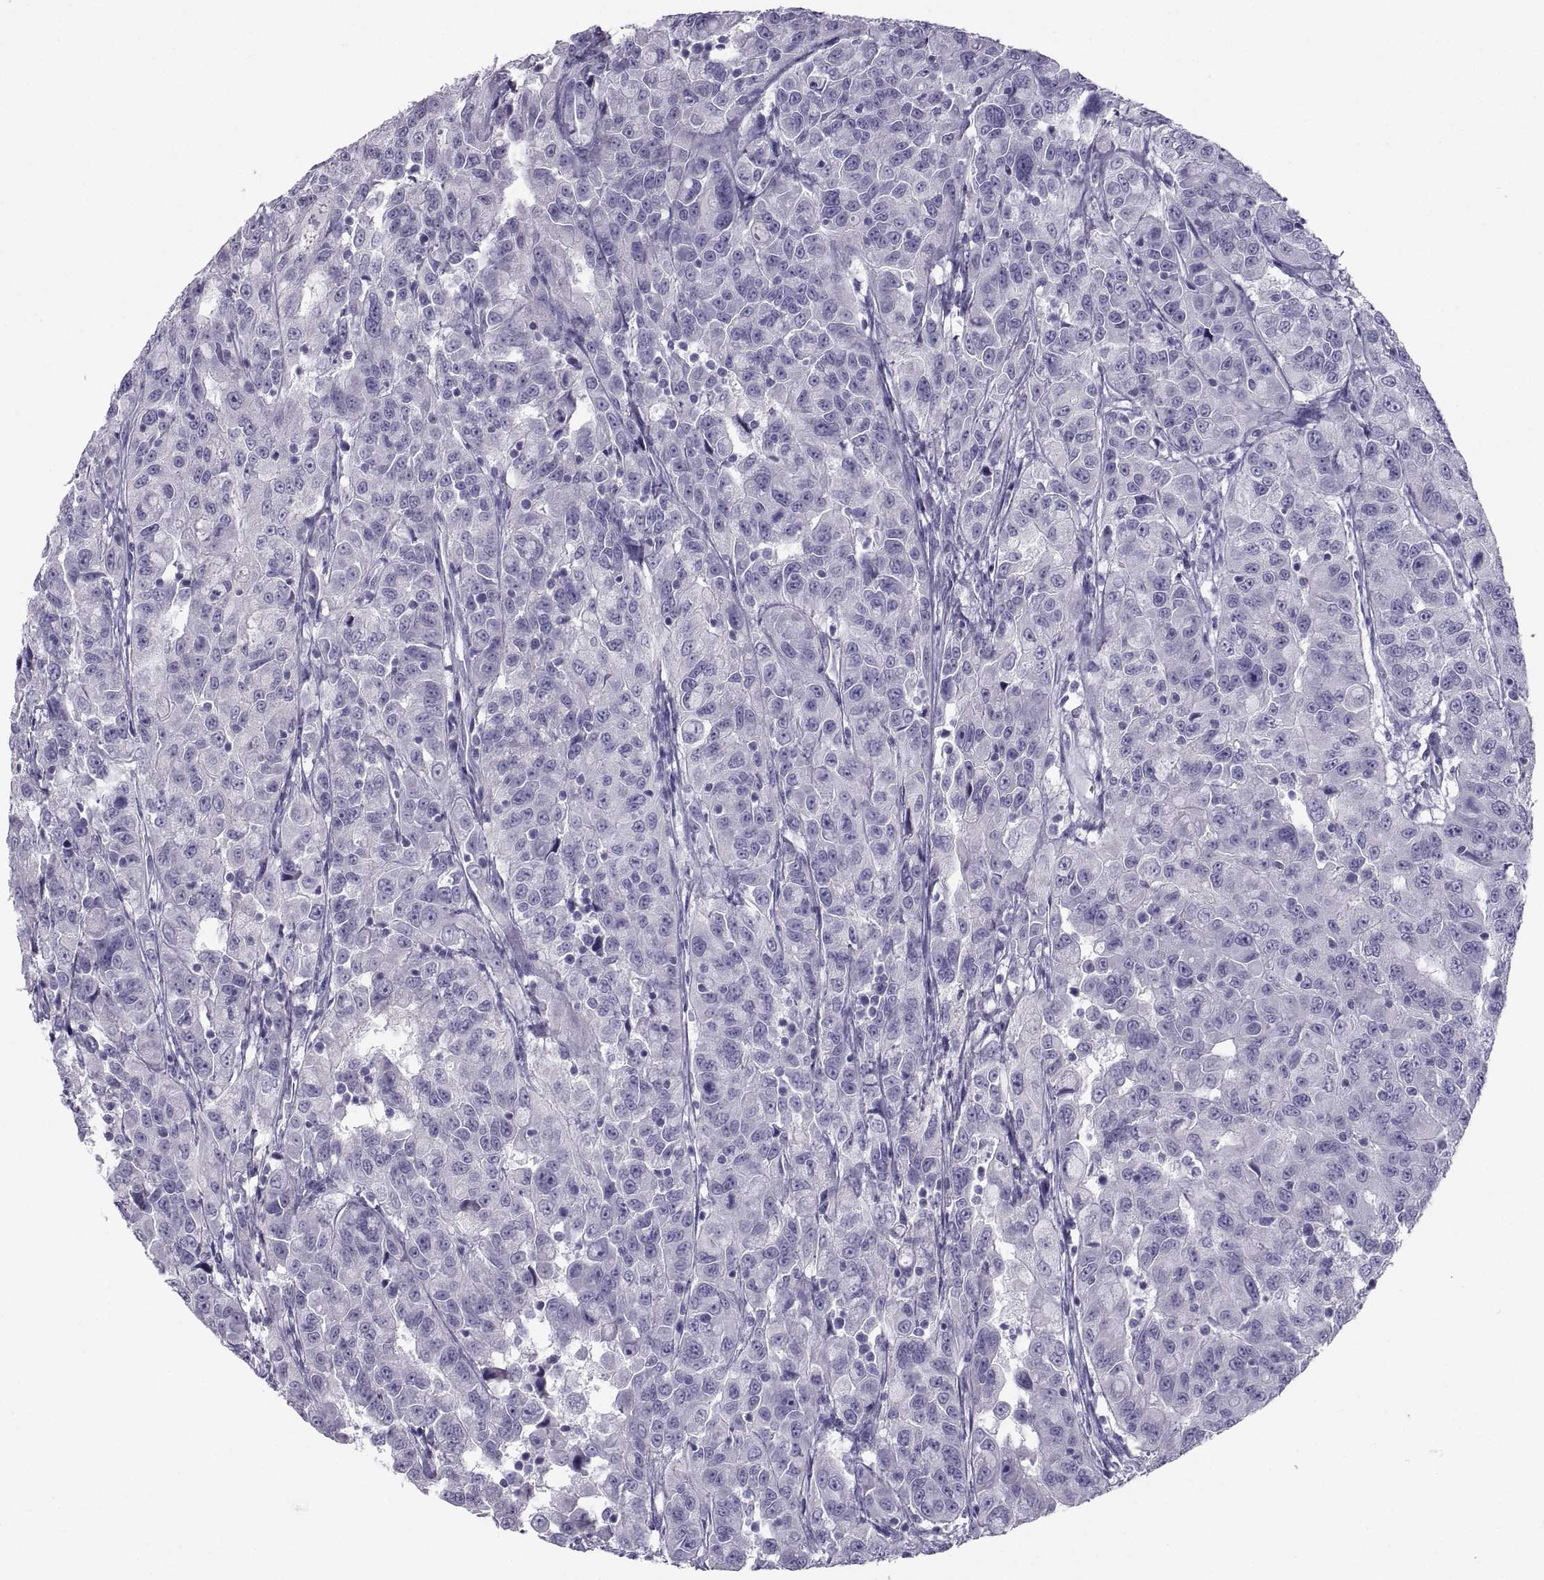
{"staining": {"intensity": "negative", "quantity": "none", "location": "none"}, "tissue": "urothelial cancer", "cell_type": "Tumor cells", "image_type": "cancer", "snomed": [{"axis": "morphology", "description": "Urothelial carcinoma, NOS"}, {"axis": "morphology", "description": "Urothelial carcinoma, High grade"}, {"axis": "topography", "description": "Urinary bladder"}], "caption": "DAB (3,3'-diaminobenzidine) immunohistochemical staining of urothelial cancer exhibits no significant staining in tumor cells.", "gene": "PCSK1N", "patient": {"sex": "female", "age": 73}}